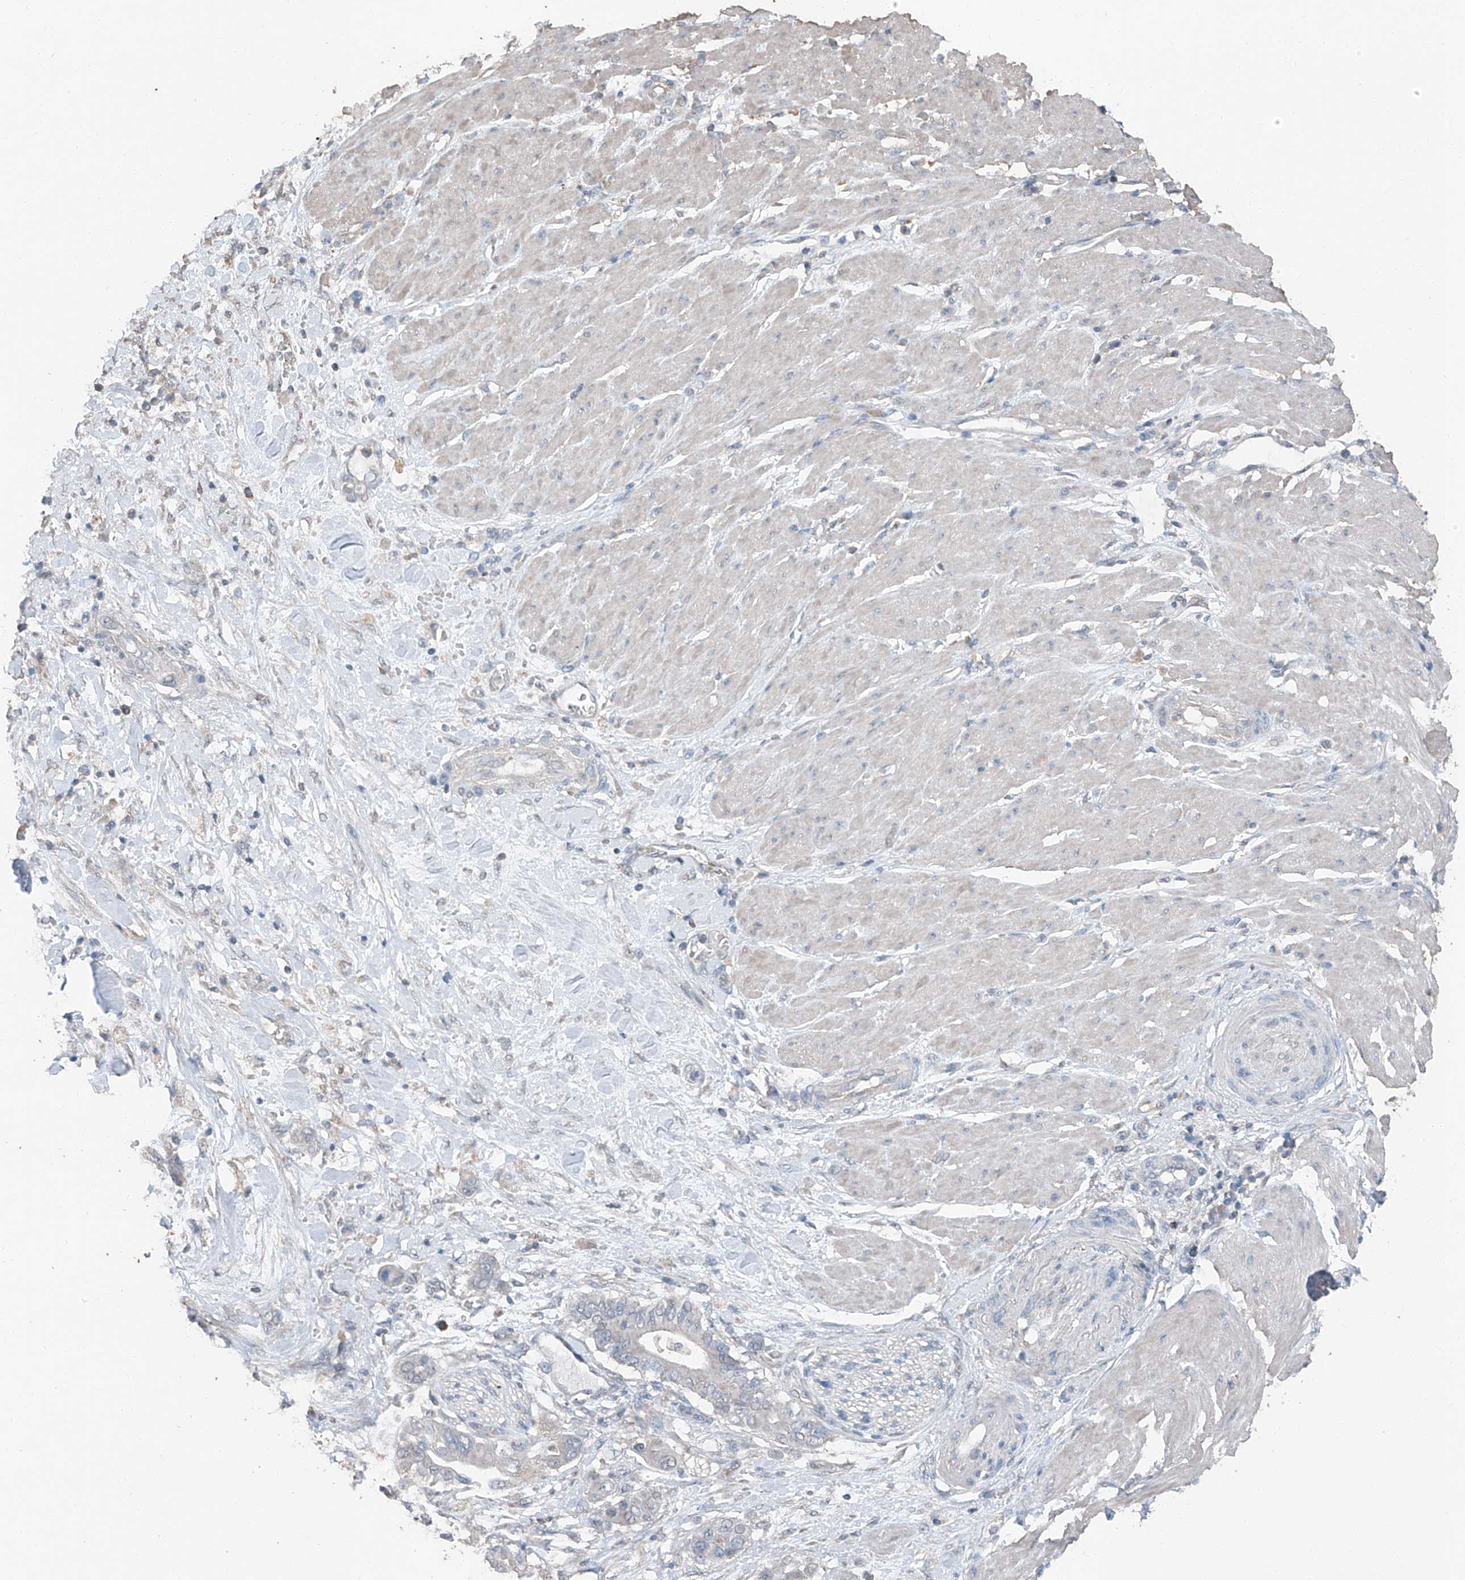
{"staining": {"intensity": "negative", "quantity": "none", "location": "none"}, "tissue": "pancreatic cancer", "cell_type": "Tumor cells", "image_type": "cancer", "snomed": [{"axis": "morphology", "description": "Adenocarcinoma, NOS"}, {"axis": "topography", "description": "Pancreas"}], "caption": "The IHC micrograph has no significant positivity in tumor cells of pancreatic adenocarcinoma tissue.", "gene": "MAMLD1", "patient": {"sex": "male", "age": 68}}